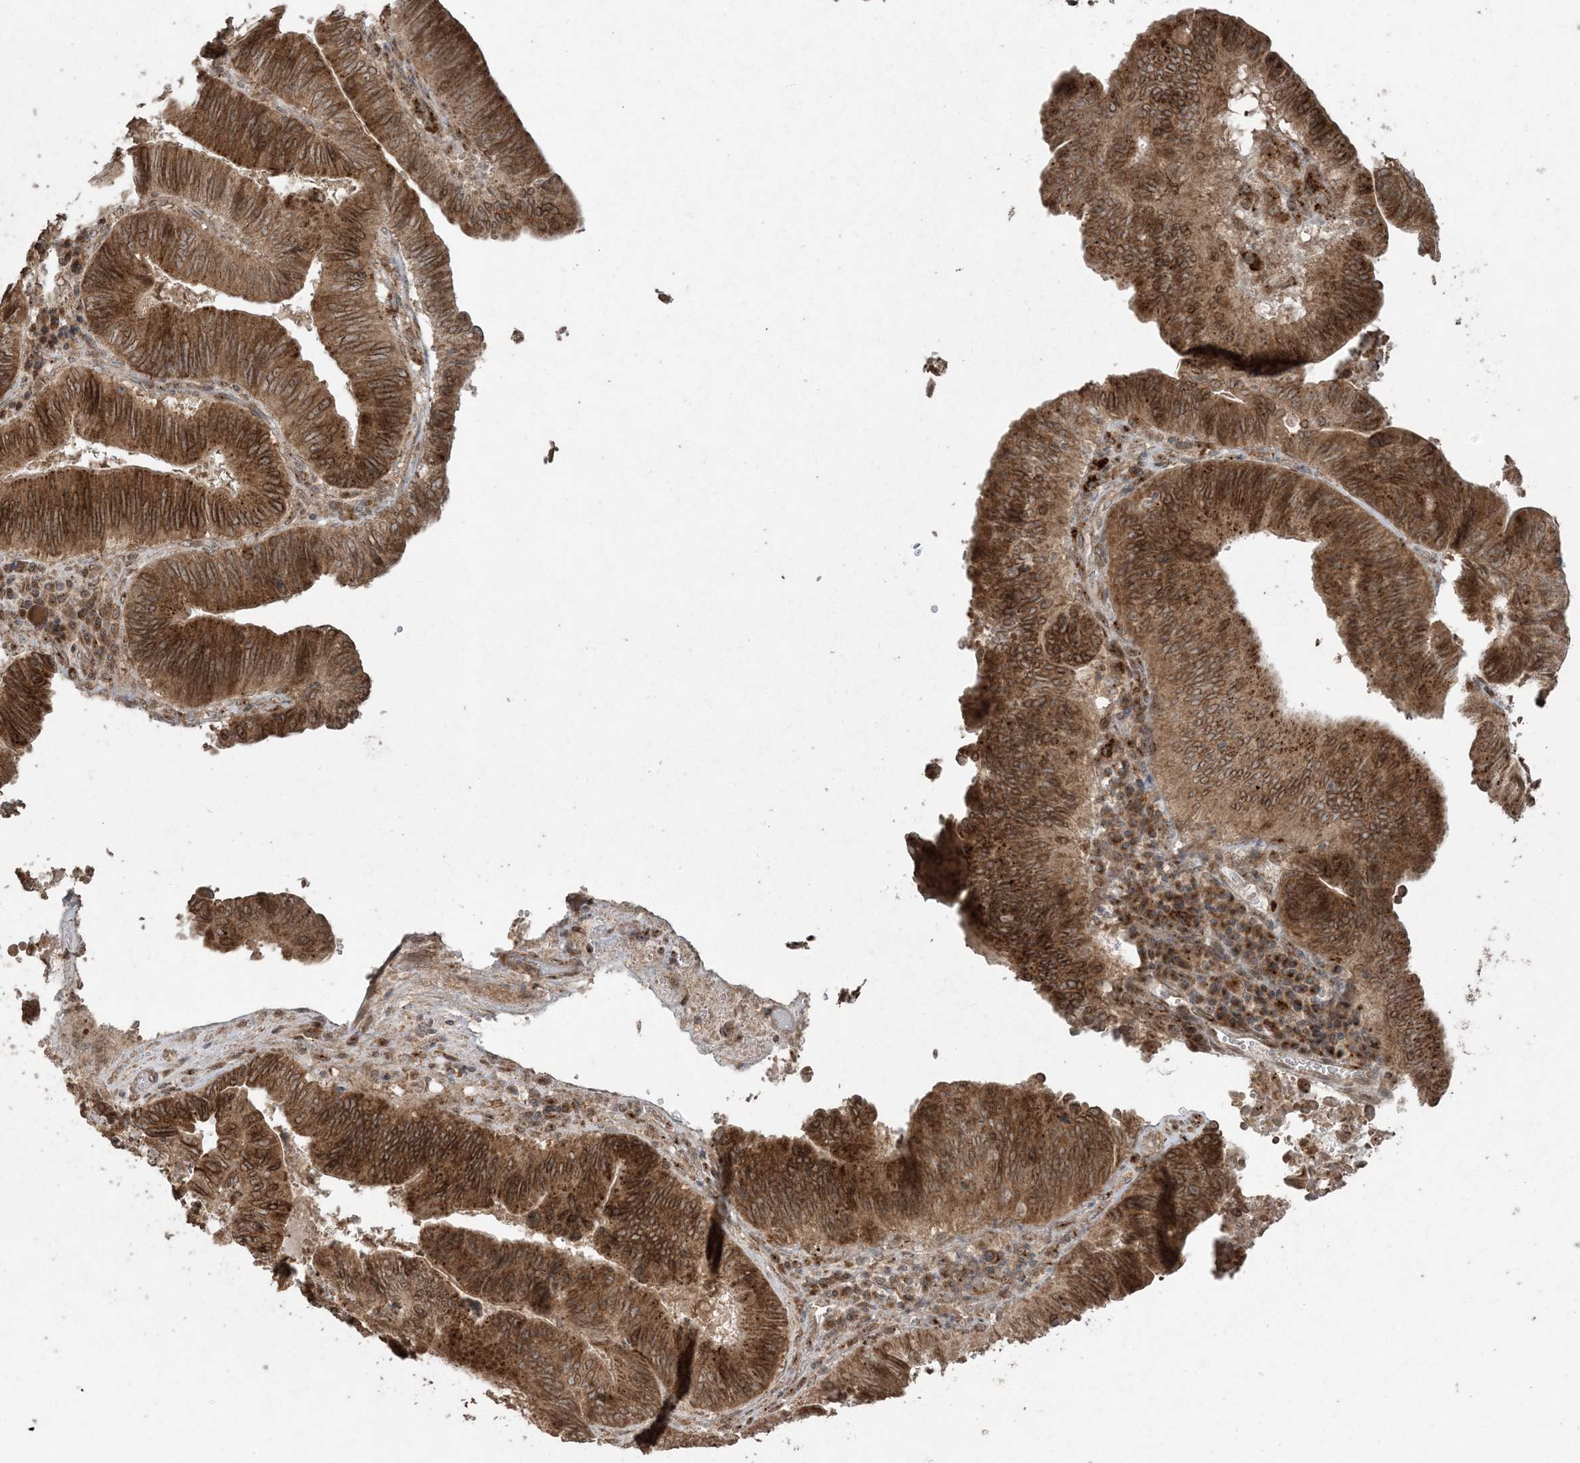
{"staining": {"intensity": "strong", "quantity": ">75%", "location": "cytoplasmic/membranous"}, "tissue": "pancreatic cancer", "cell_type": "Tumor cells", "image_type": "cancer", "snomed": [{"axis": "morphology", "description": "Adenocarcinoma, NOS"}, {"axis": "topography", "description": "Pancreas"}], "caption": "This is a photomicrograph of immunohistochemistry (IHC) staining of pancreatic cancer, which shows strong positivity in the cytoplasmic/membranous of tumor cells.", "gene": "DDX19B", "patient": {"sex": "male", "age": 63}}